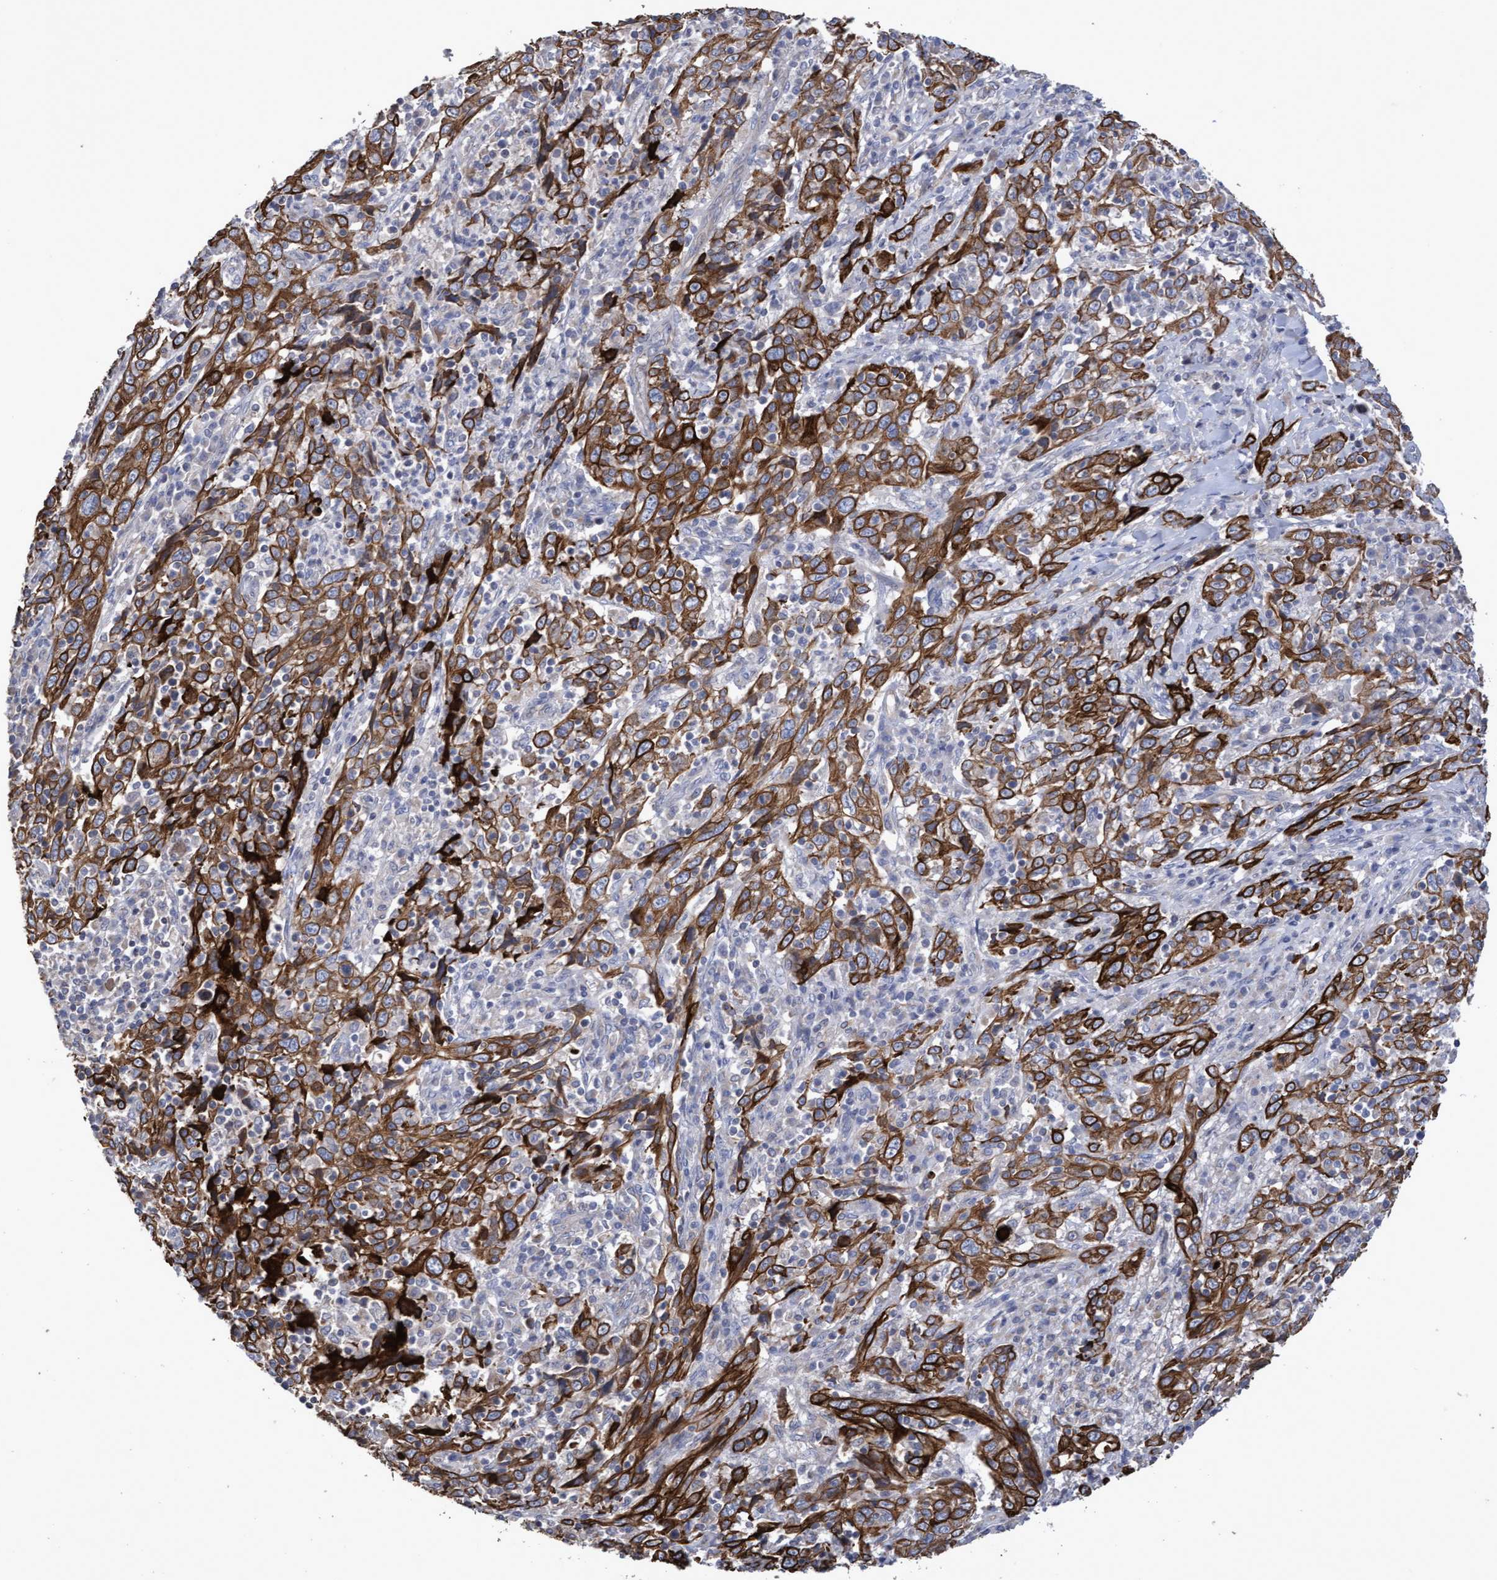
{"staining": {"intensity": "strong", "quantity": ">75%", "location": "cytoplasmic/membranous"}, "tissue": "cervical cancer", "cell_type": "Tumor cells", "image_type": "cancer", "snomed": [{"axis": "morphology", "description": "Squamous cell carcinoma, NOS"}, {"axis": "topography", "description": "Cervix"}], "caption": "A micrograph of human squamous cell carcinoma (cervical) stained for a protein exhibits strong cytoplasmic/membranous brown staining in tumor cells.", "gene": "KRT24", "patient": {"sex": "female", "age": 46}}